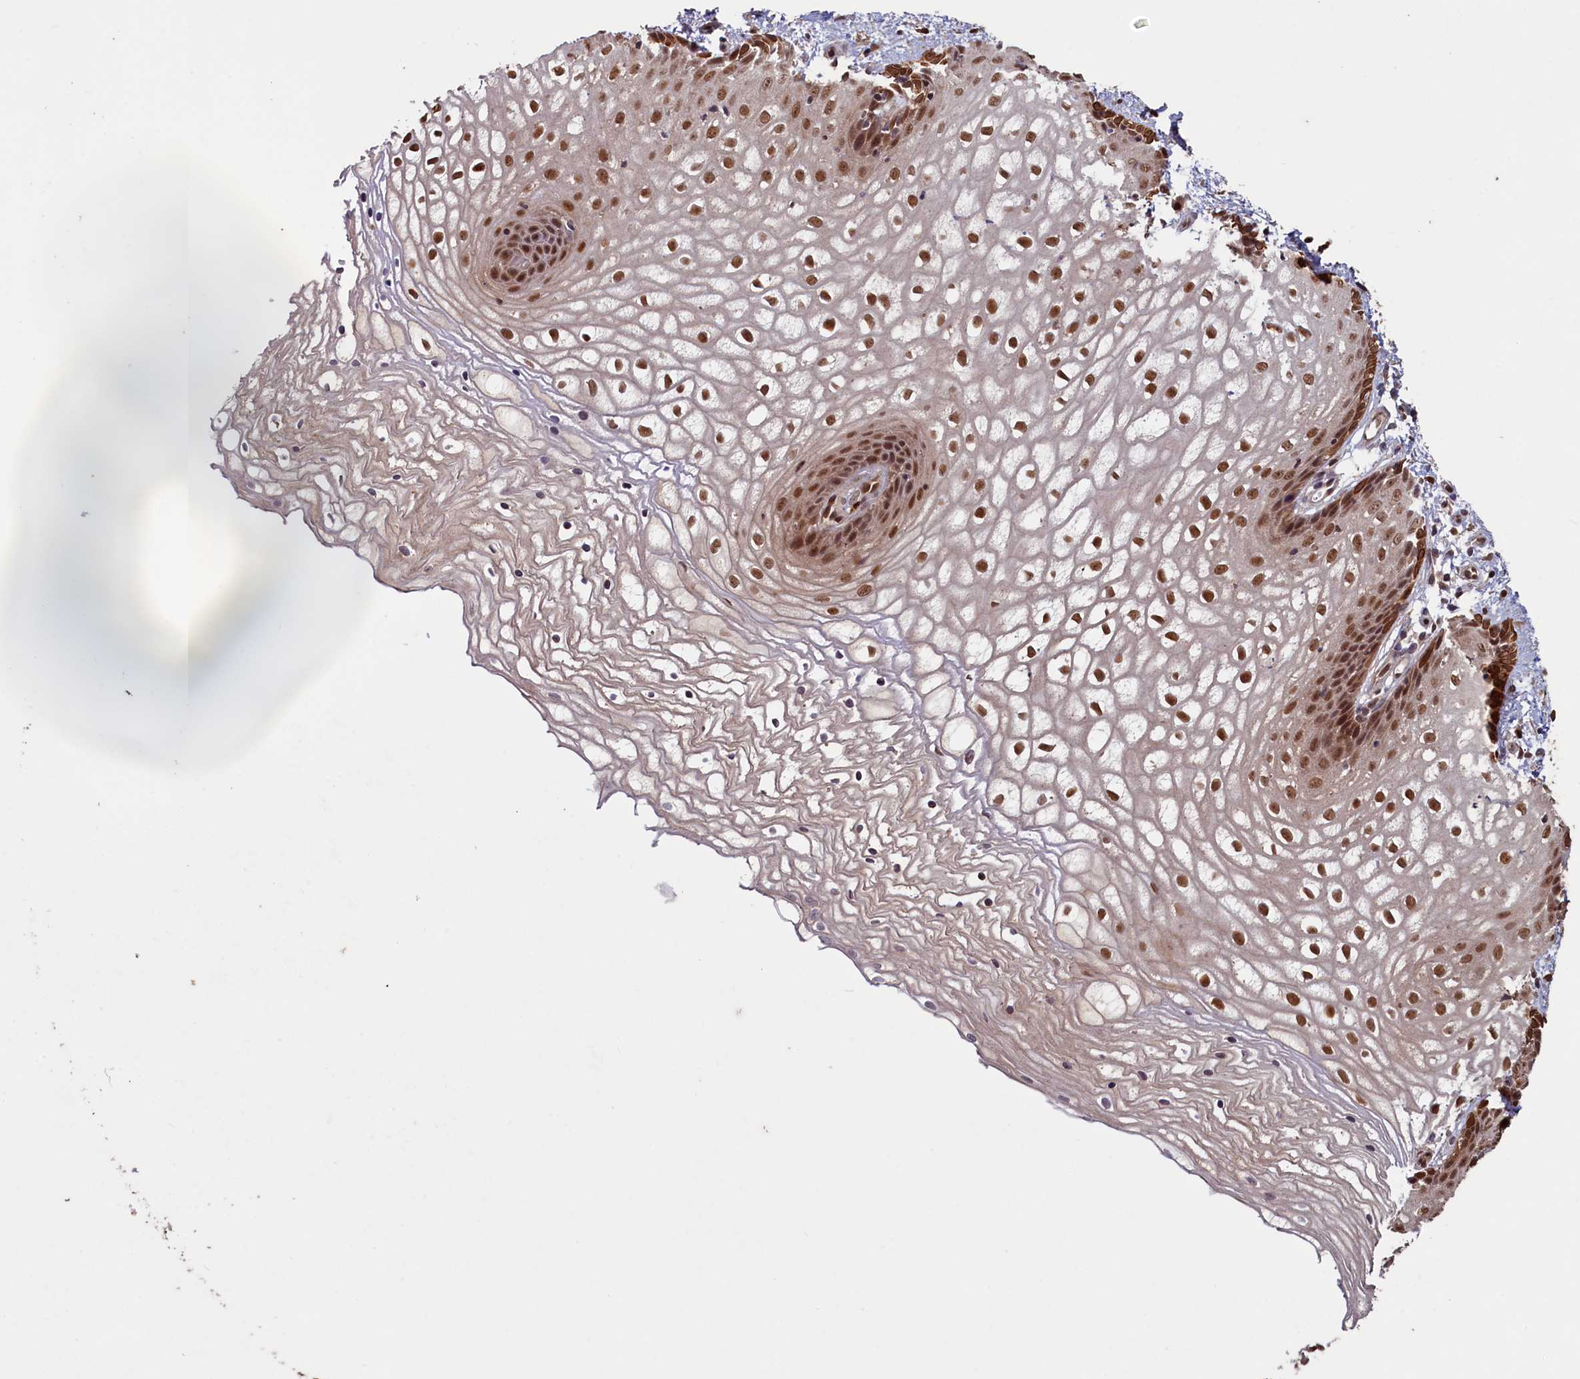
{"staining": {"intensity": "strong", "quantity": ">75%", "location": "nuclear"}, "tissue": "vagina", "cell_type": "Squamous epithelial cells", "image_type": "normal", "snomed": [{"axis": "morphology", "description": "Normal tissue, NOS"}, {"axis": "topography", "description": "Vagina"}], "caption": "Immunohistochemistry photomicrograph of unremarkable vagina: vagina stained using IHC demonstrates high levels of strong protein expression localized specifically in the nuclear of squamous epithelial cells, appearing as a nuclear brown color.", "gene": "NAE1", "patient": {"sex": "female", "age": 34}}